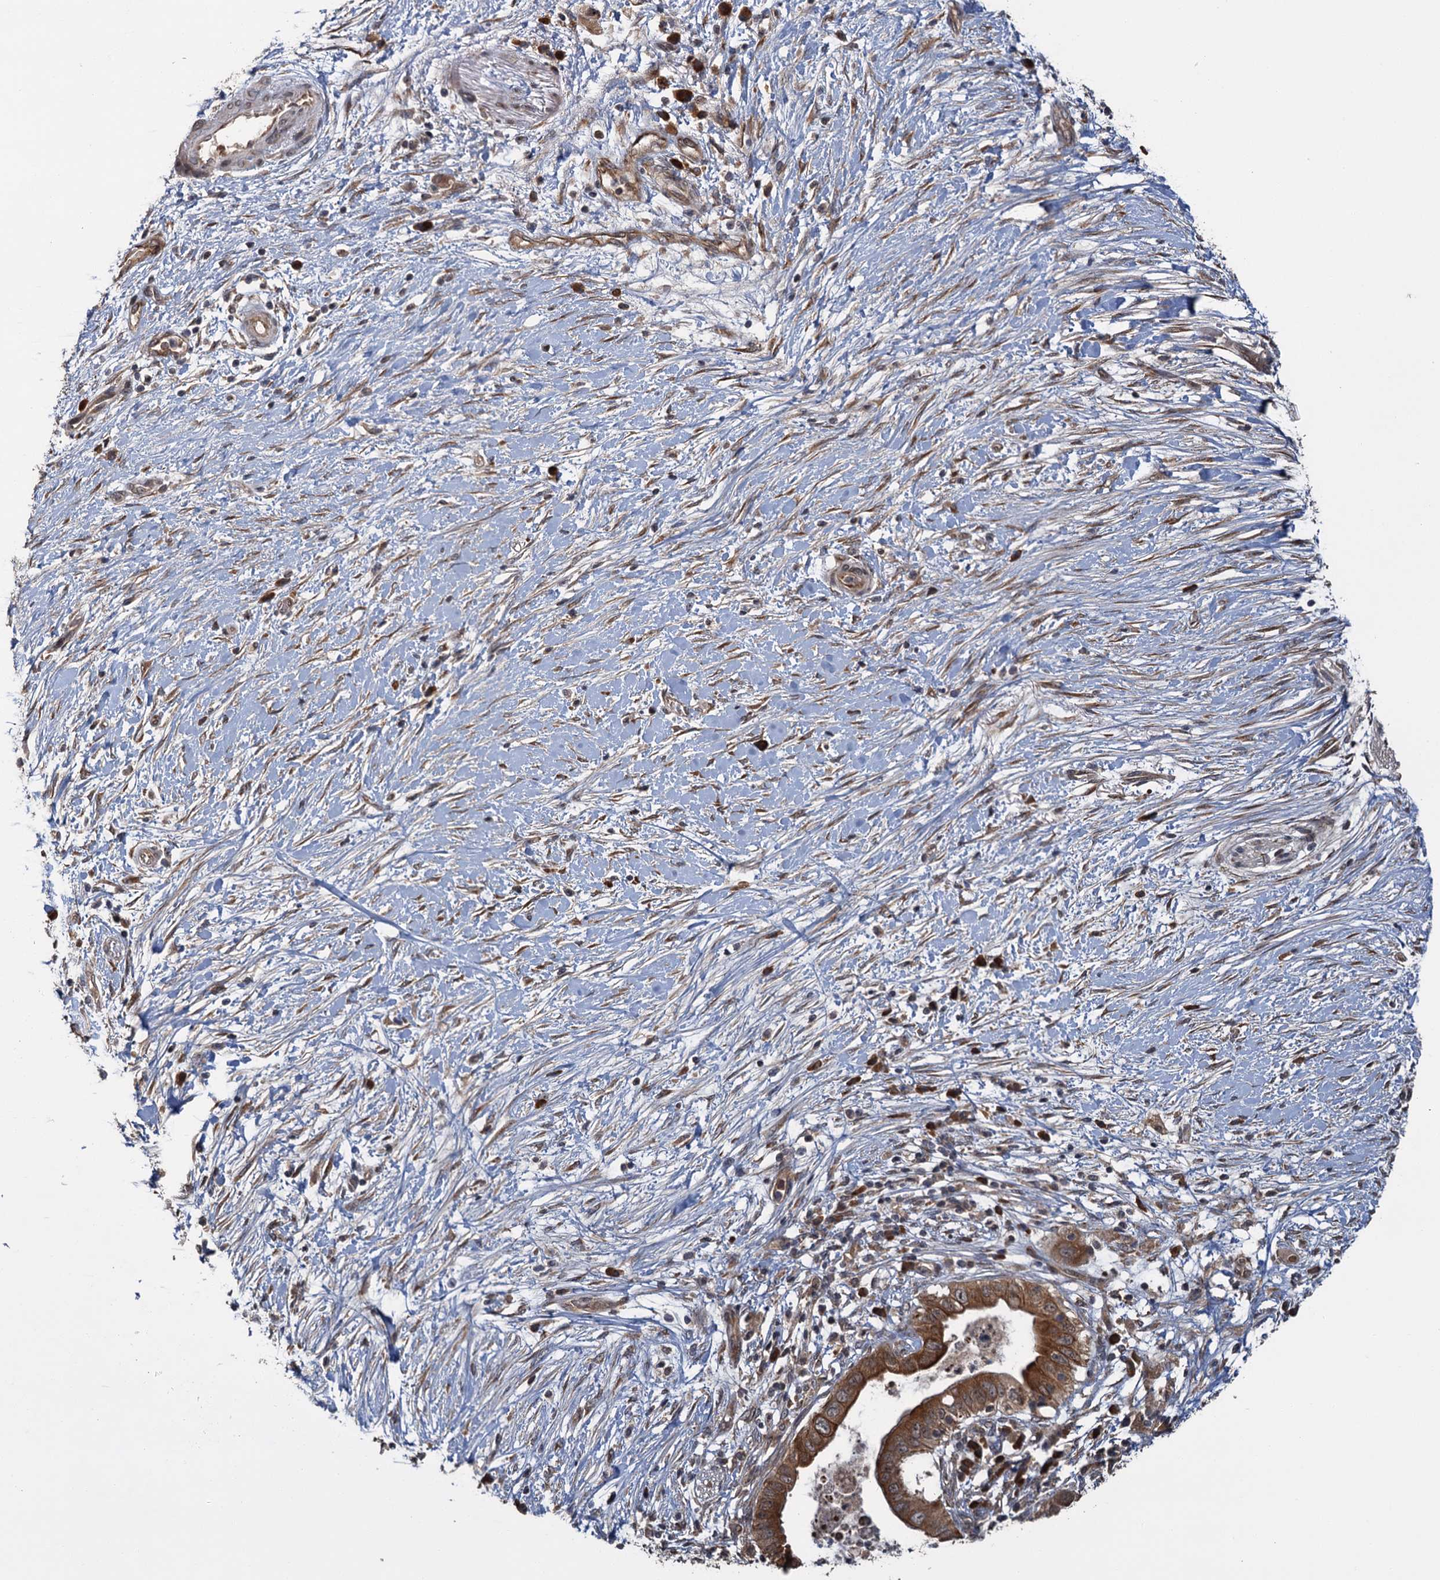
{"staining": {"intensity": "moderate", "quantity": ">75%", "location": "cytoplasmic/membranous"}, "tissue": "pancreatic cancer", "cell_type": "Tumor cells", "image_type": "cancer", "snomed": [{"axis": "morphology", "description": "Adenocarcinoma, NOS"}, {"axis": "topography", "description": "Pancreas"}], "caption": "Immunohistochemical staining of human pancreatic cancer displays moderate cytoplasmic/membranous protein staining in about >75% of tumor cells. The protein is shown in brown color, while the nuclei are stained blue.", "gene": "KANSL2", "patient": {"sex": "male", "age": 68}}